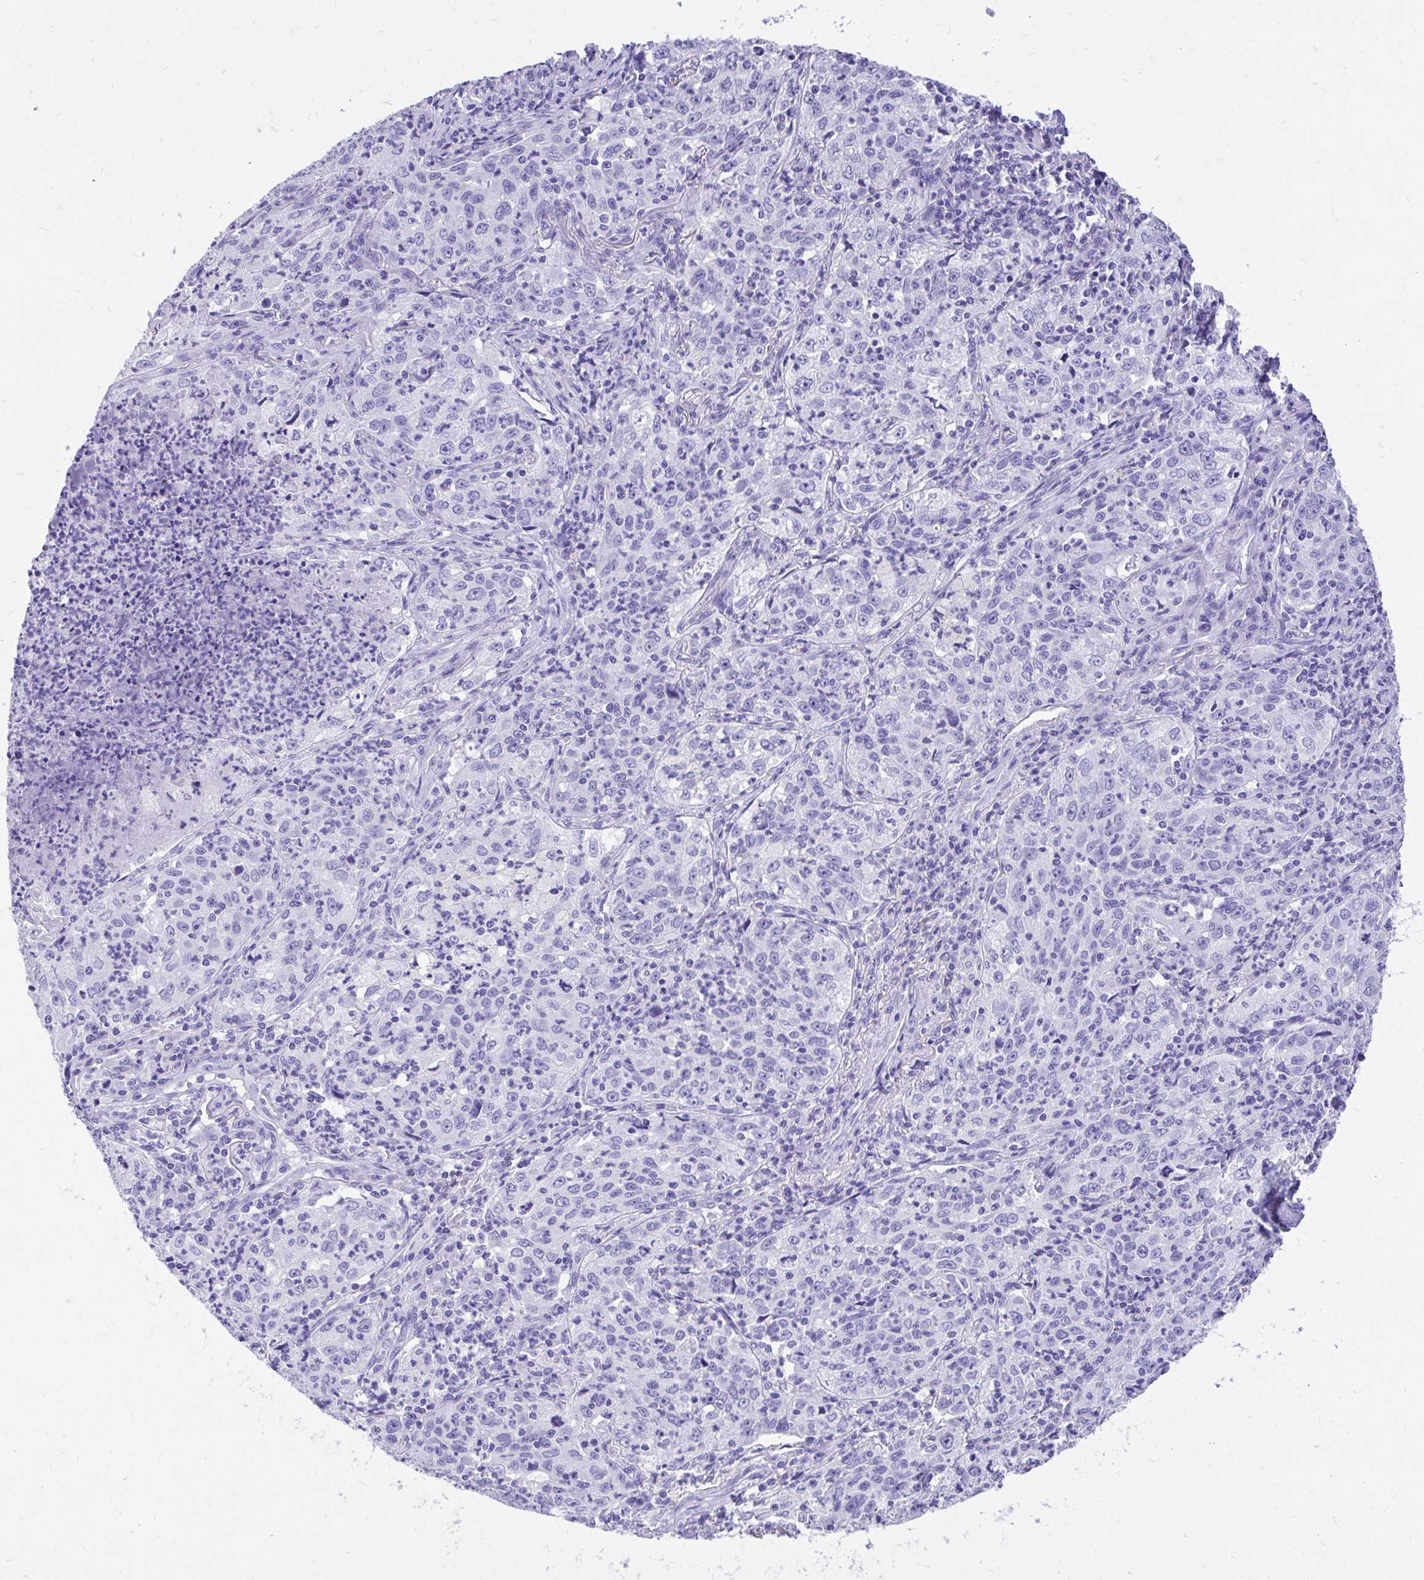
{"staining": {"intensity": "negative", "quantity": "none", "location": "none"}, "tissue": "lung cancer", "cell_type": "Tumor cells", "image_type": "cancer", "snomed": [{"axis": "morphology", "description": "Squamous cell carcinoma, NOS"}, {"axis": "topography", "description": "Lung"}], "caption": "This histopathology image is of lung cancer stained with immunohistochemistry to label a protein in brown with the nuclei are counter-stained blue. There is no expression in tumor cells.", "gene": "MON1A", "patient": {"sex": "male", "age": 71}}